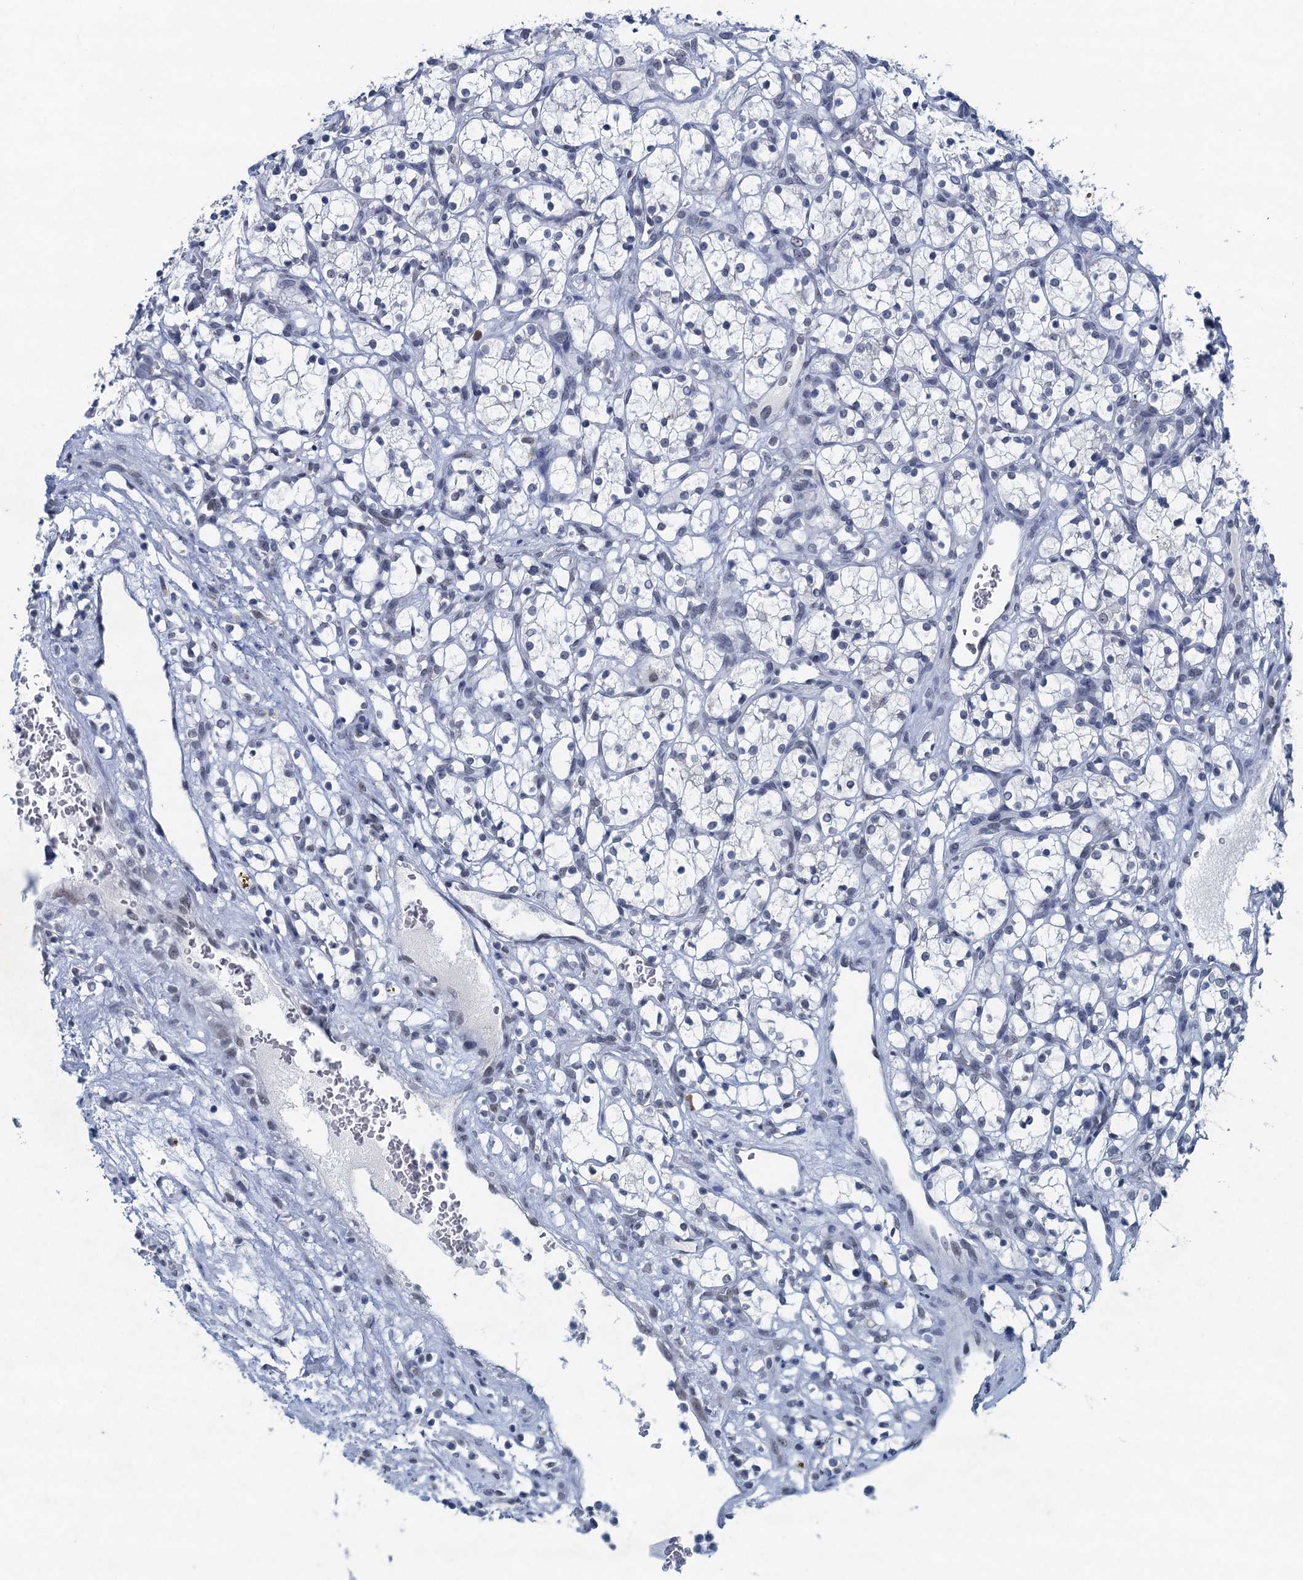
{"staining": {"intensity": "negative", "quantity": "none", "location": "none"}, "tissue": "renal cancer", "cell_type": "Tumor cells", "image_type": "cancer", "snomed": [{"axis": "morphology", "description": "Adenocarcinoma, NOS"}, {"axis": "topography", "description": "Kidney"}], "caption": "The image demonstrates no significant staining in tumor cells of renal adenocarcinoma.", "gene": "HAPSTR1", "patient": {"sex": "female", "age": 69}}